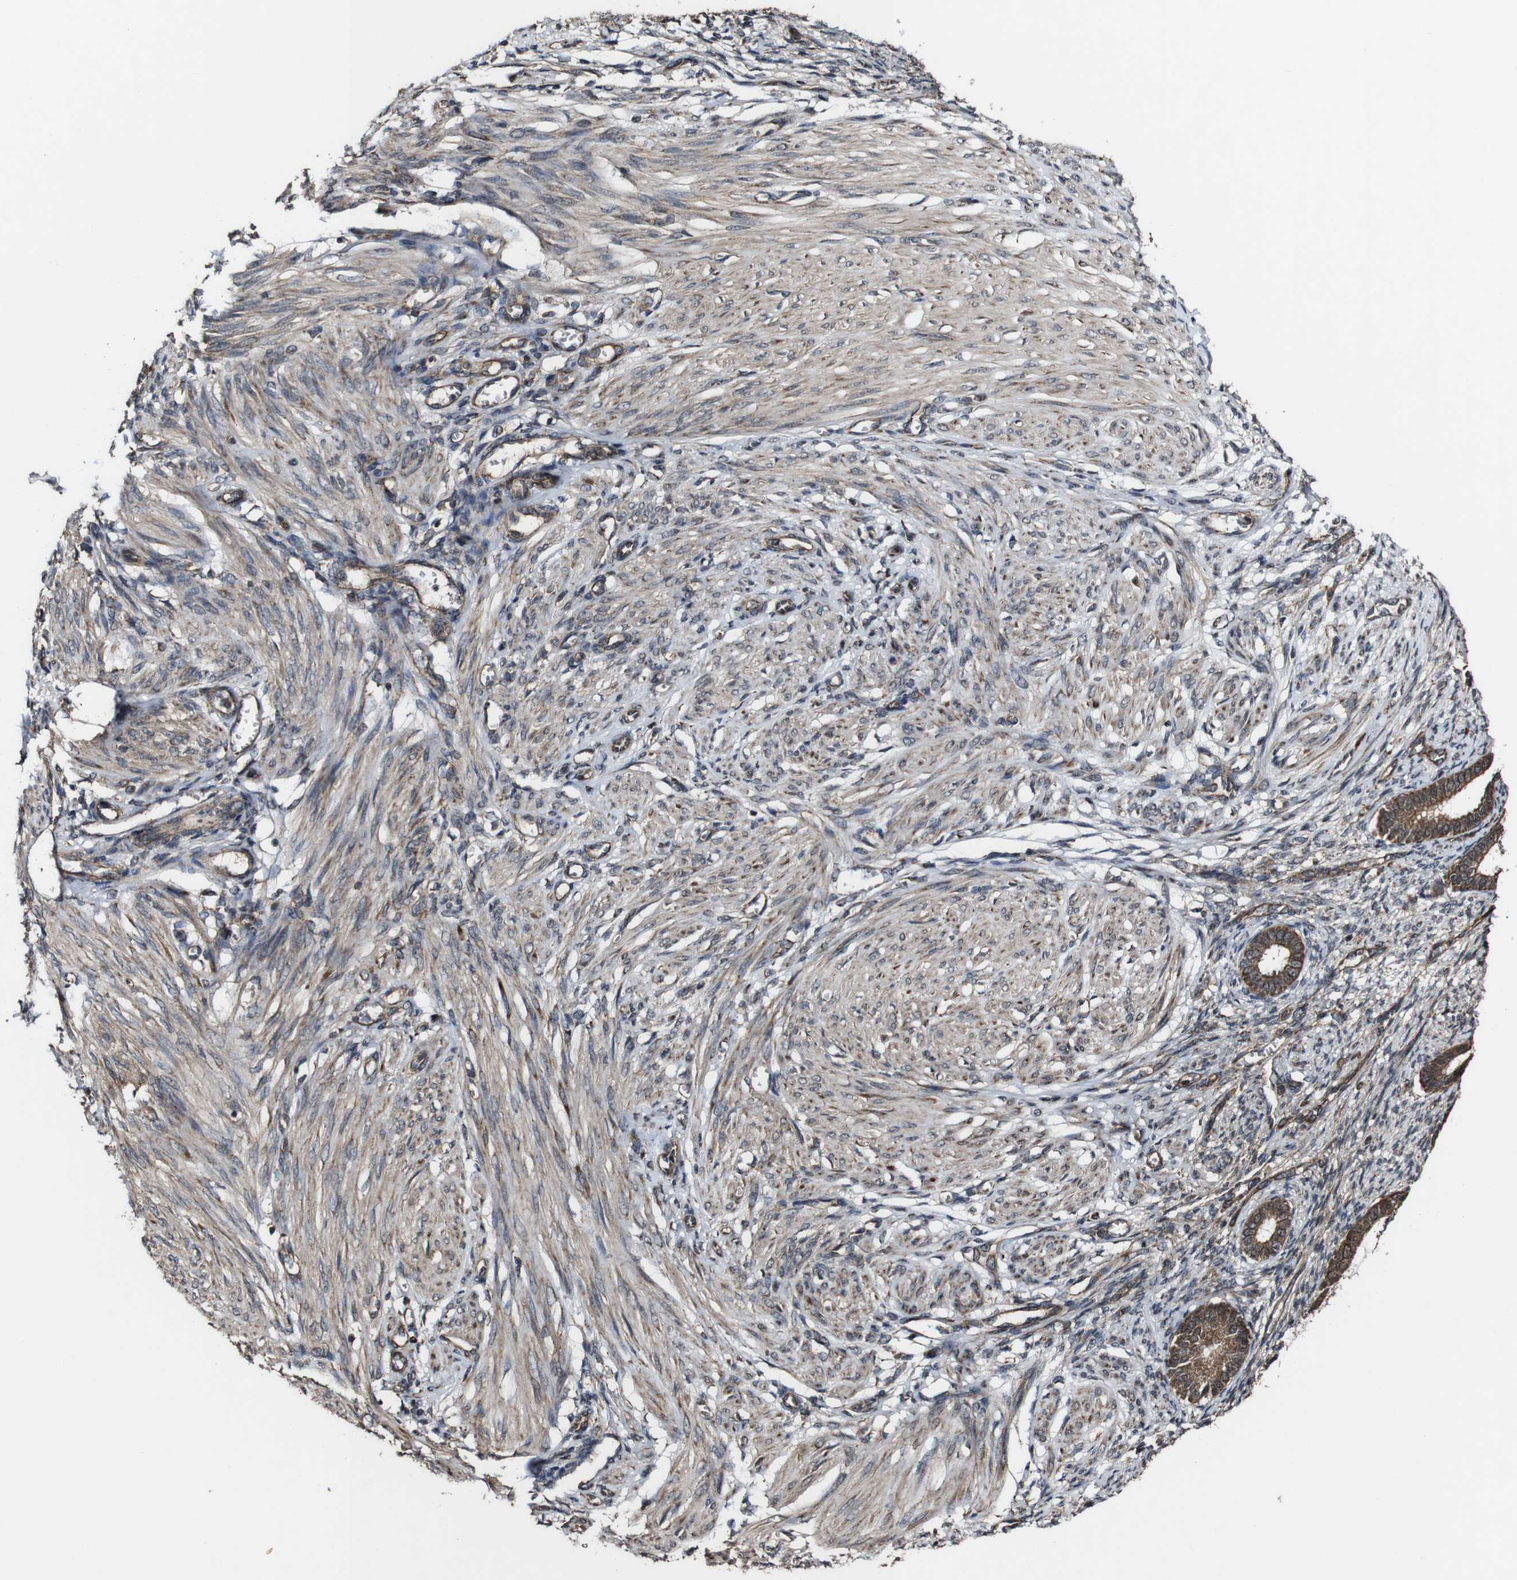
{"staining": {"intensity": "negative", "quantity": "none", "location": "none"}, "tissue": "endometrium", "cell_type": "Cells in endometrial stroma", "image_type": "normal", "snomed": [{"axis": "morphology", "description": "Normal tissue, NOS"}, {"axis": "topography", "description": "Endometrium"}], "caption": "Human endometrium stained for a protein using immunohistochemistry demonstrates no expression in cells in endometrial stroma.", "gene": "BTN3A3", "patient": {"sex": "female", "age": 72}}